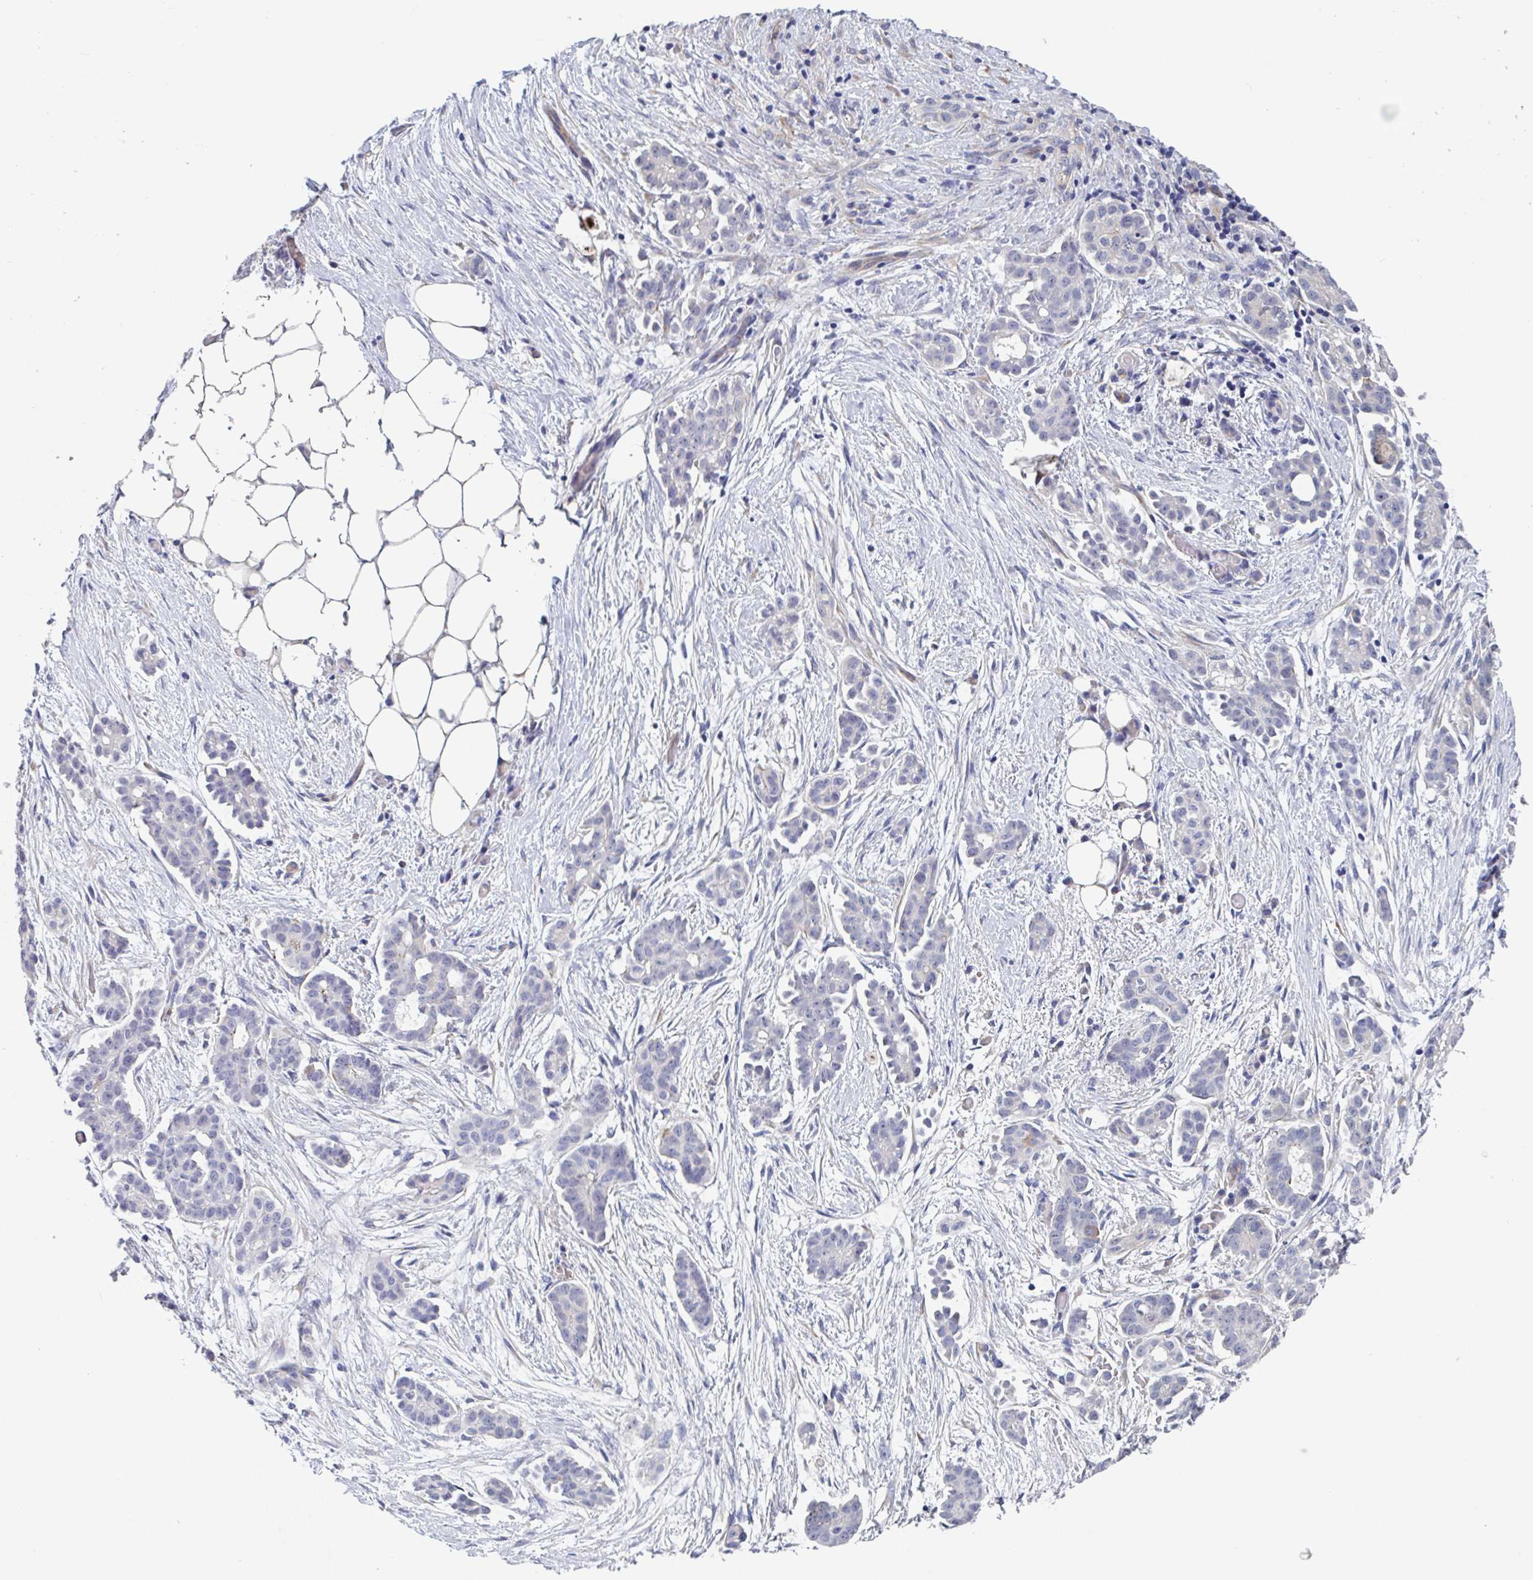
{"staining": {"intensity": "negative", "quantity": "none", "location": "none"}, "tissue": "ovarian cancer", "cell_type": "Tumor cells", "image_type": "cancer", "snomed": [{"axis": "morphology", "description": "Cystadenocarcinoma, serous, NOS"}, {"axis": "topography", "description": "Ovary"}], "caption": "IHC photomicrograph of human ovarian serous cystadenocarcinoma stained for a protein (brown), which displays no positivity in tumor cells.", "gene": "ST14", "patient": {"sex": "female", "age": 50}}